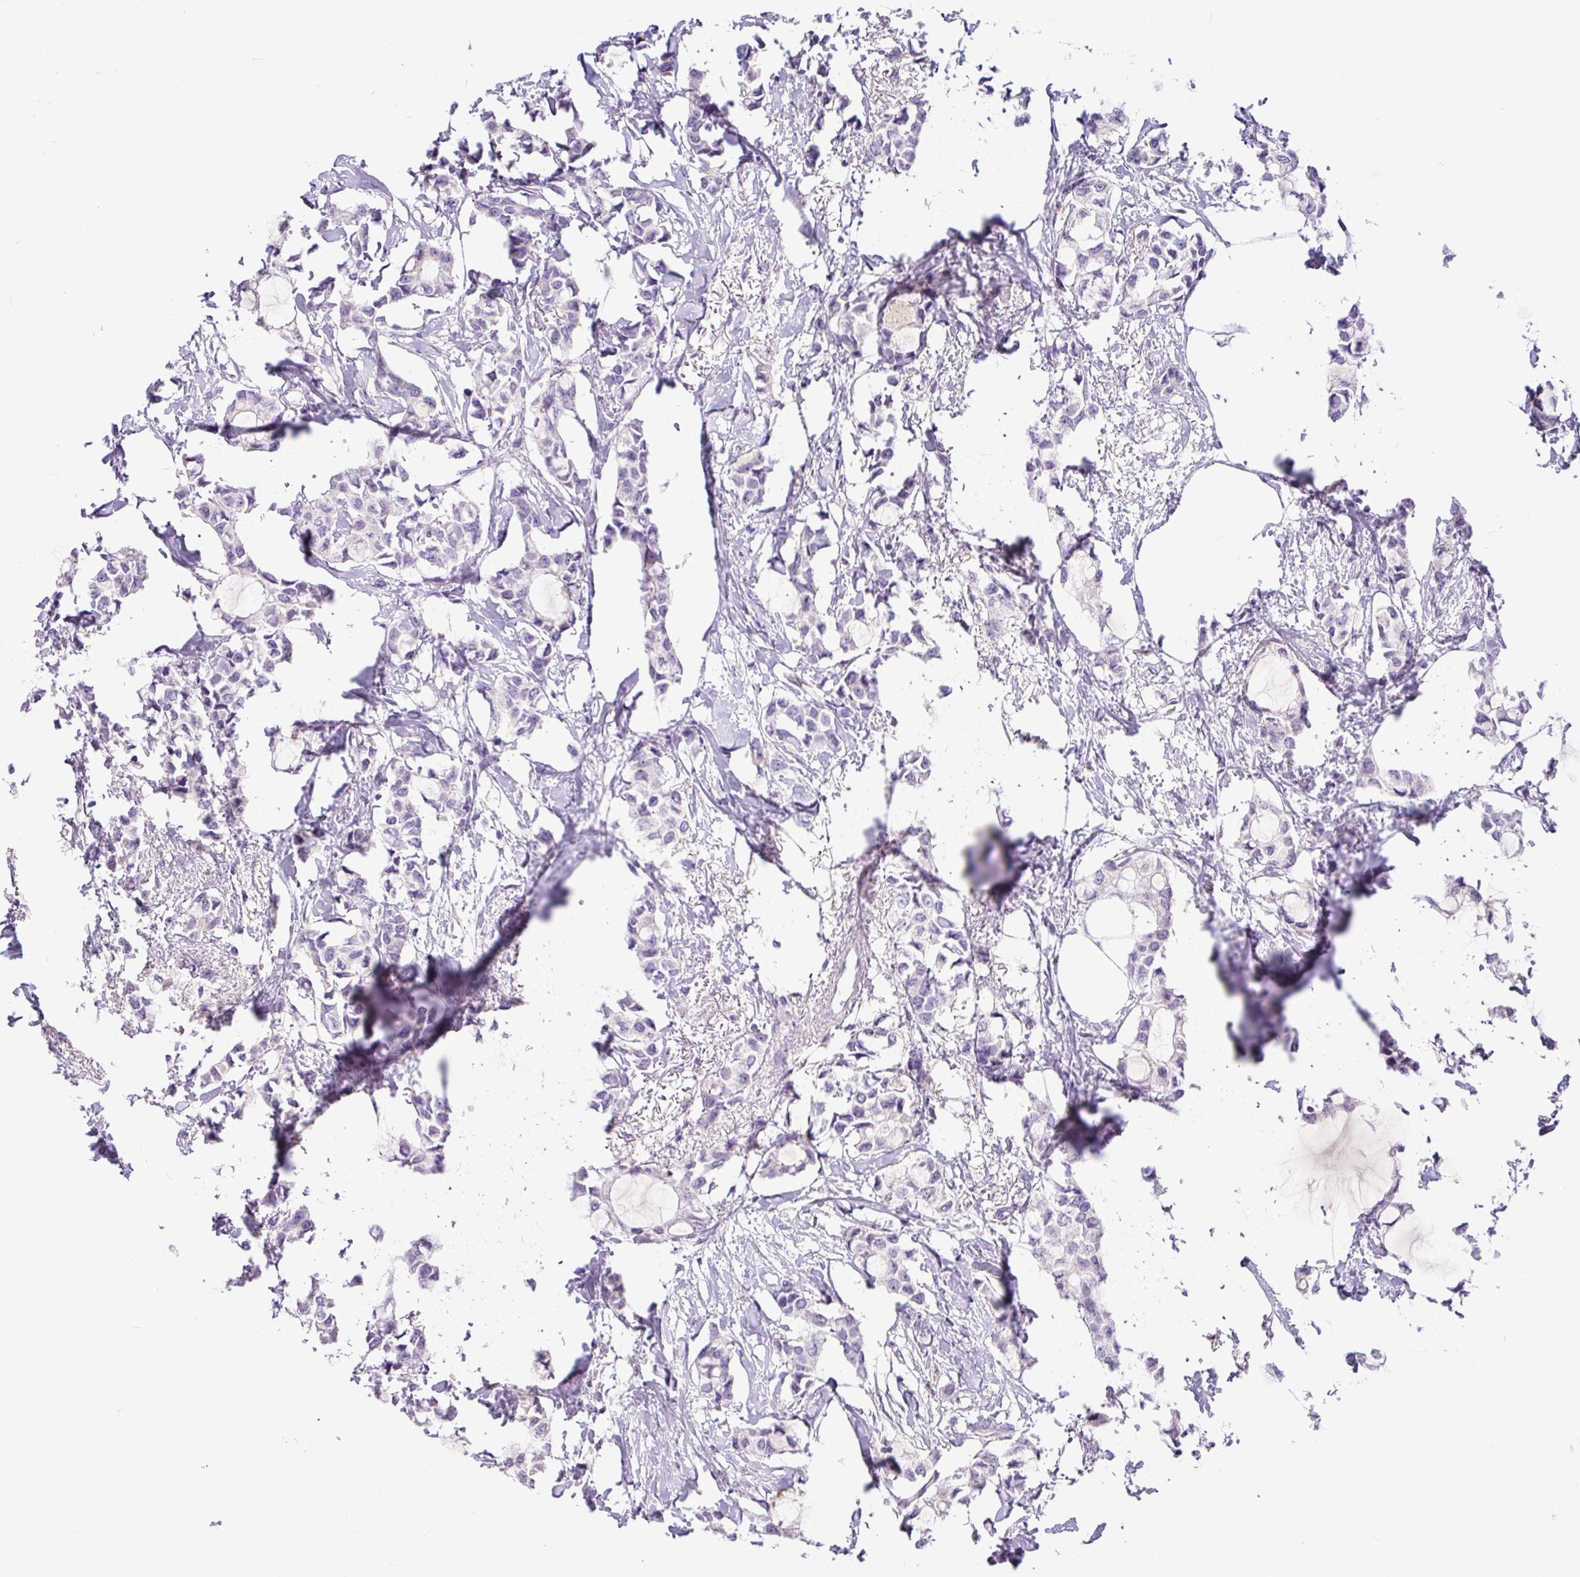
{"staining": {"intensity": "negative", "quantity": "none", "location": "none"}, "tissue": "breast cancer", "cell_type": "Tumor cells", "image_type": "cancer", "snomed": [{"axis": "morphology", "description": "Duct carcinoma"}, {"axis": "topography", "description": "Breast"}], "caption": "This is an immunohistochemistry micrograph of breast cancer. There is no staining in tumor cells.", "gene": "SH2D3C", "patient": {"sex": "female", "age": 73}}